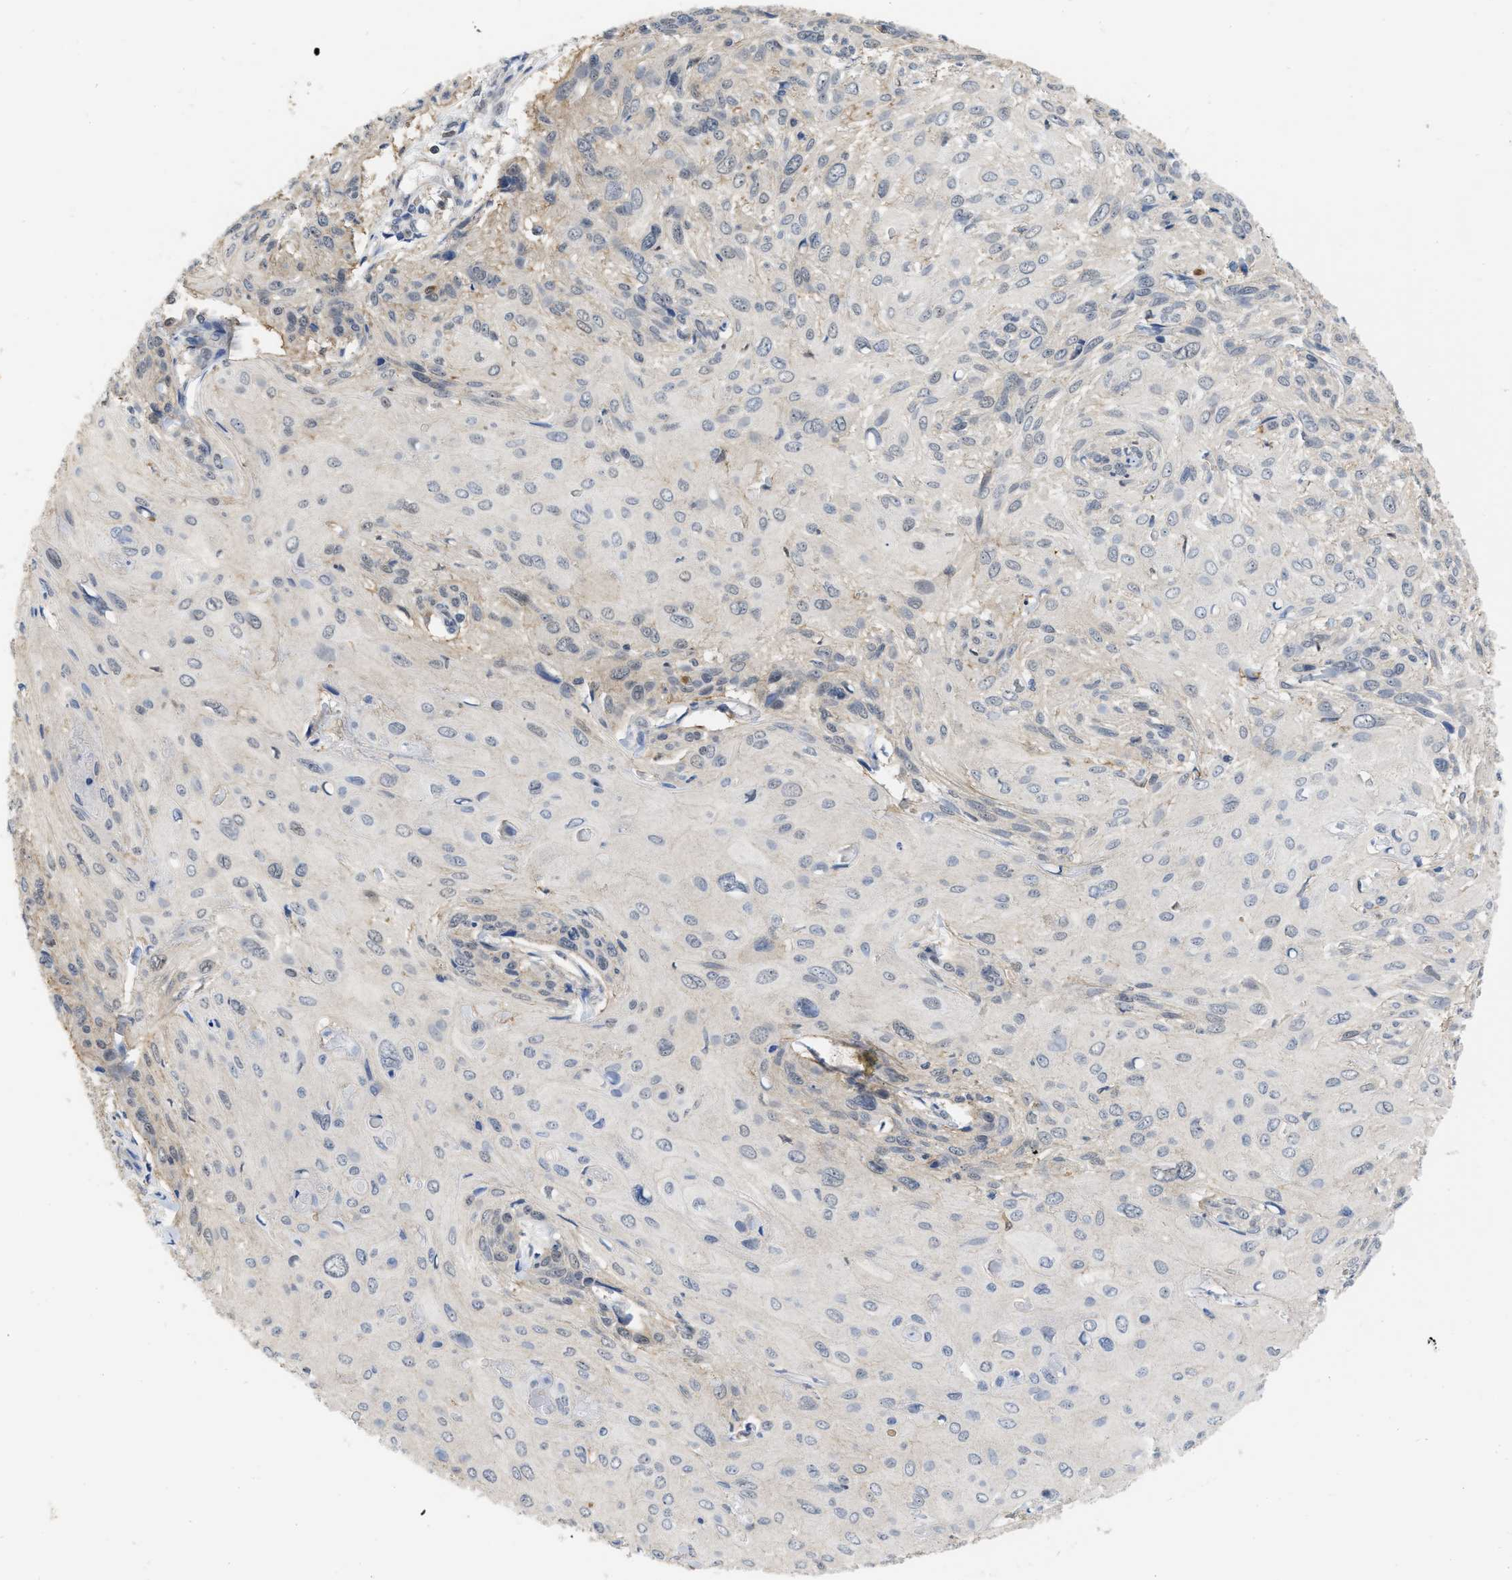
{"staining": {"intensity": "negative", "quantity": "none", "location": "none"}, "tissue": "cervical cancer", "cell_type": "Tumor cells", "image_type": "cancer", "snomed": [{"axis": "morphology", "description": "Squamous cell carcinoma, NOS"}, {"axis": "topography", "description": "Cervix"}], "caption": "An image of cervical cancer (squamous cell carcinoma) stained for a protein exhibits no brown staining in tumor cells.", "gene": "NAPEPLD", "patient": {"sex": "female", "age": 51}}